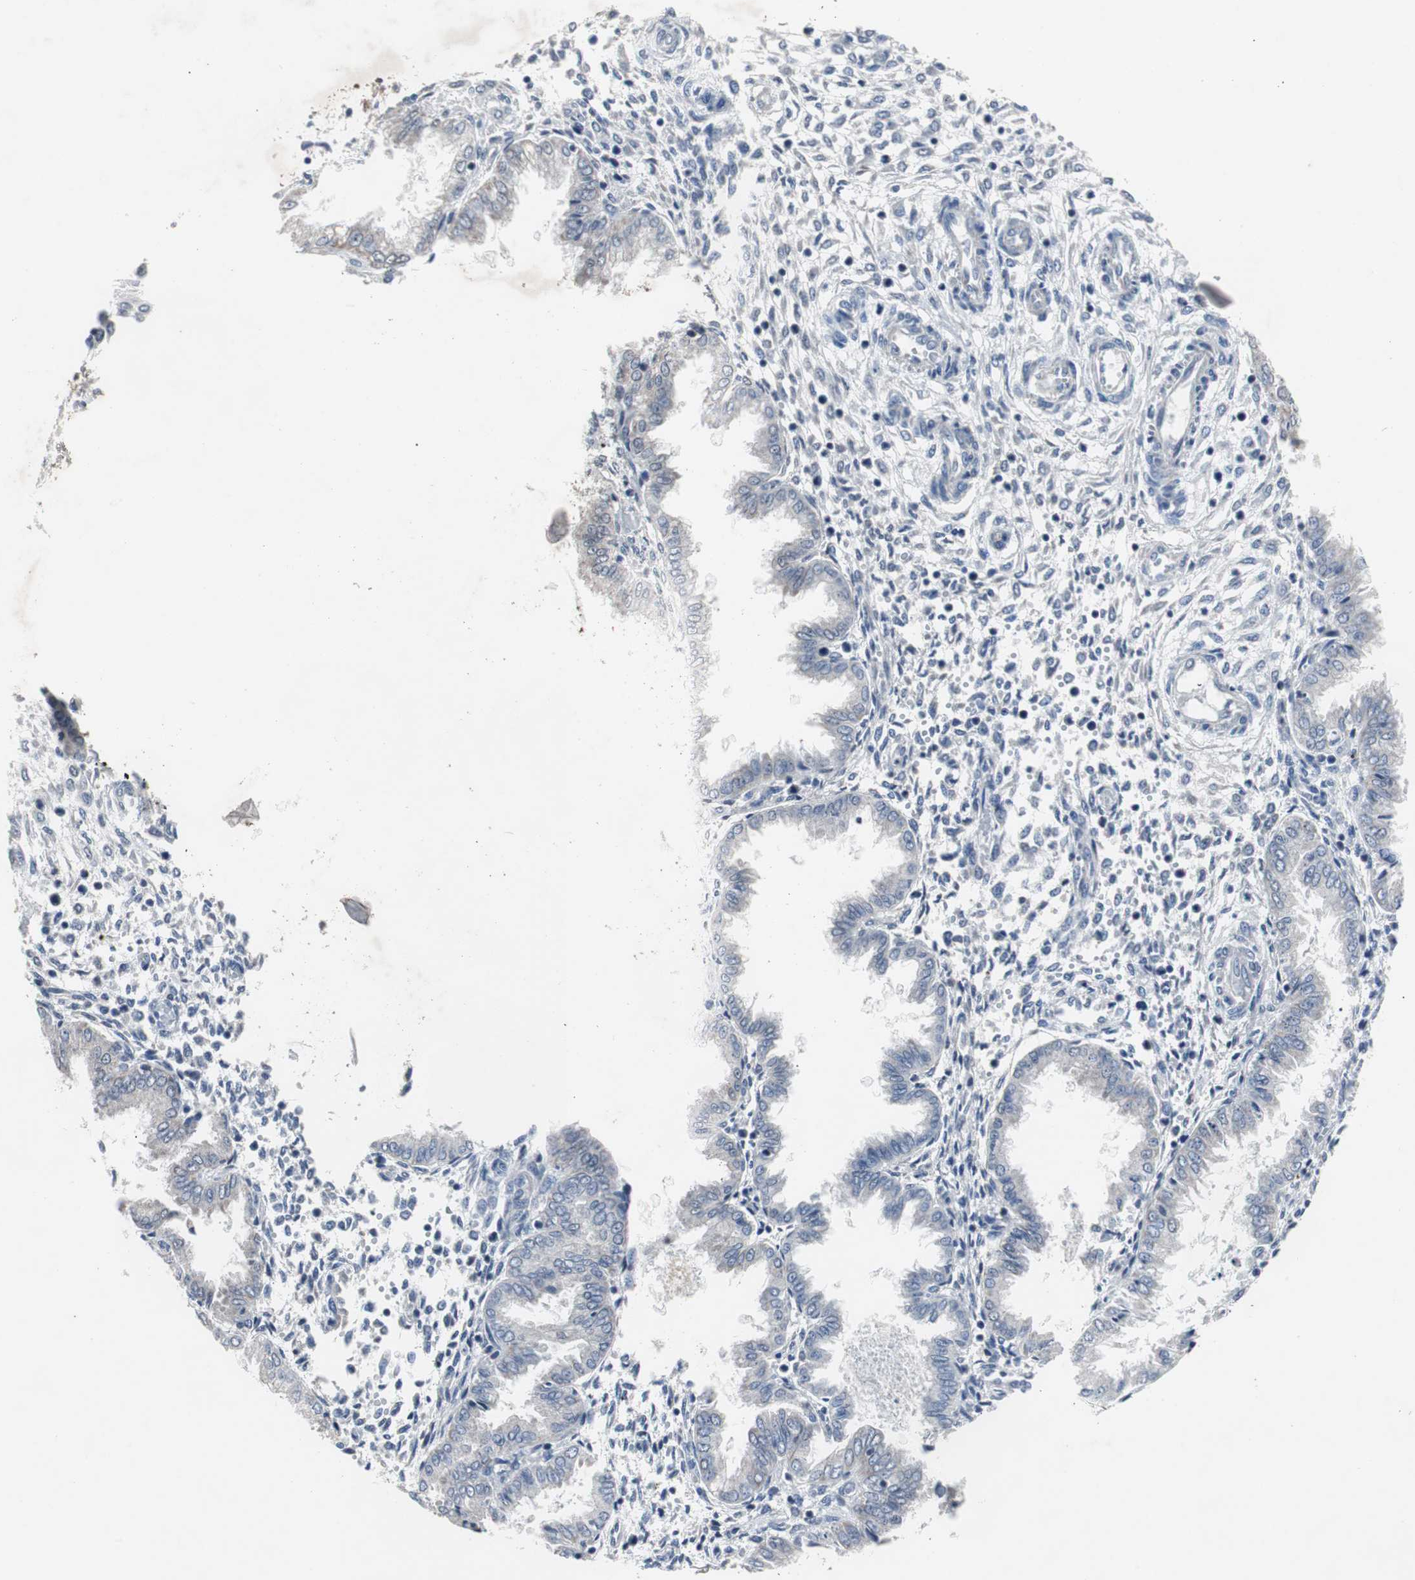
{"staining": {"intensity": "negative", "quantity": "none", "location": "none"}, "tissue": "endometrium", "cell_type": "Cells in endometrial stroma", "image_type": "normal", "snomed": [{"axis": "morphology", "description": "Normal tissue, NOS"}, {"axis": "topography", "description": "Endometrium"}], "caption": "Endometrium stained for a protein using immunohistochemistry (IHC) demonstrates no positivity cells in endometrial stroma.", "gene": "RBM47", "patient": {"sex": "female", "age": 33}}